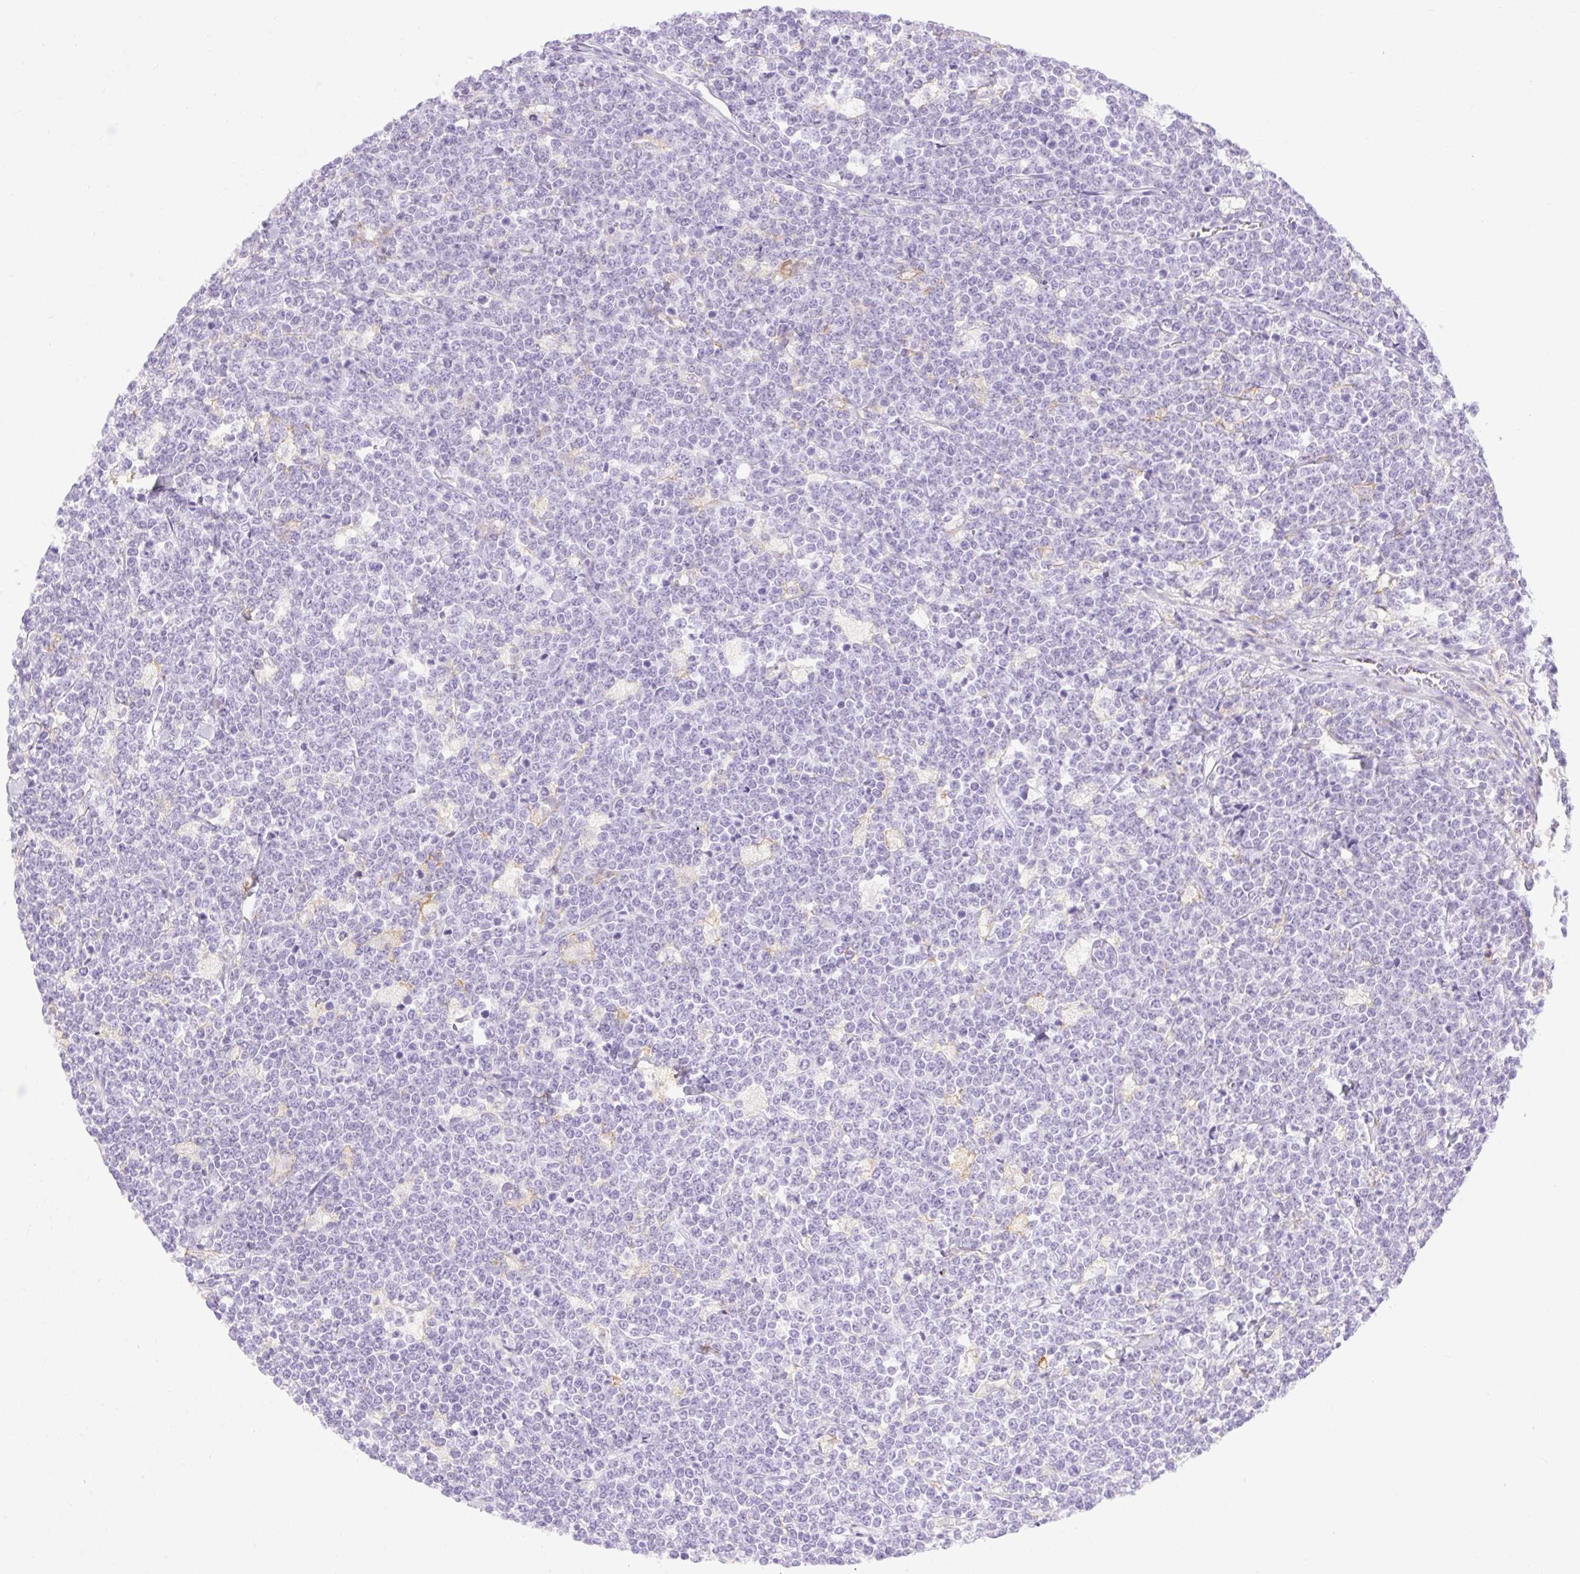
{"staining": {"intensity": "negative", "quantity": "none", "location": "none"}, "tissue": "lymphoma", "cell_type": "Tumor cells", "image_type": "cancer", "snomed": [{"axis": "morphology", "description": "Malignant lymphoma, non-Hodgkin's type, High grade"}, {"axis": "topography", "description": "Small intestine"}], "caption": "A high-resolution photomicrograph shows immunohistochemistry staining of high-grade malignant lymphoma, non-Hodgkin's type, which exhibits no significant expression in tumor cells.", "gene": "SIGLEC1", "patient": {"sex": "male", "age": 8}}